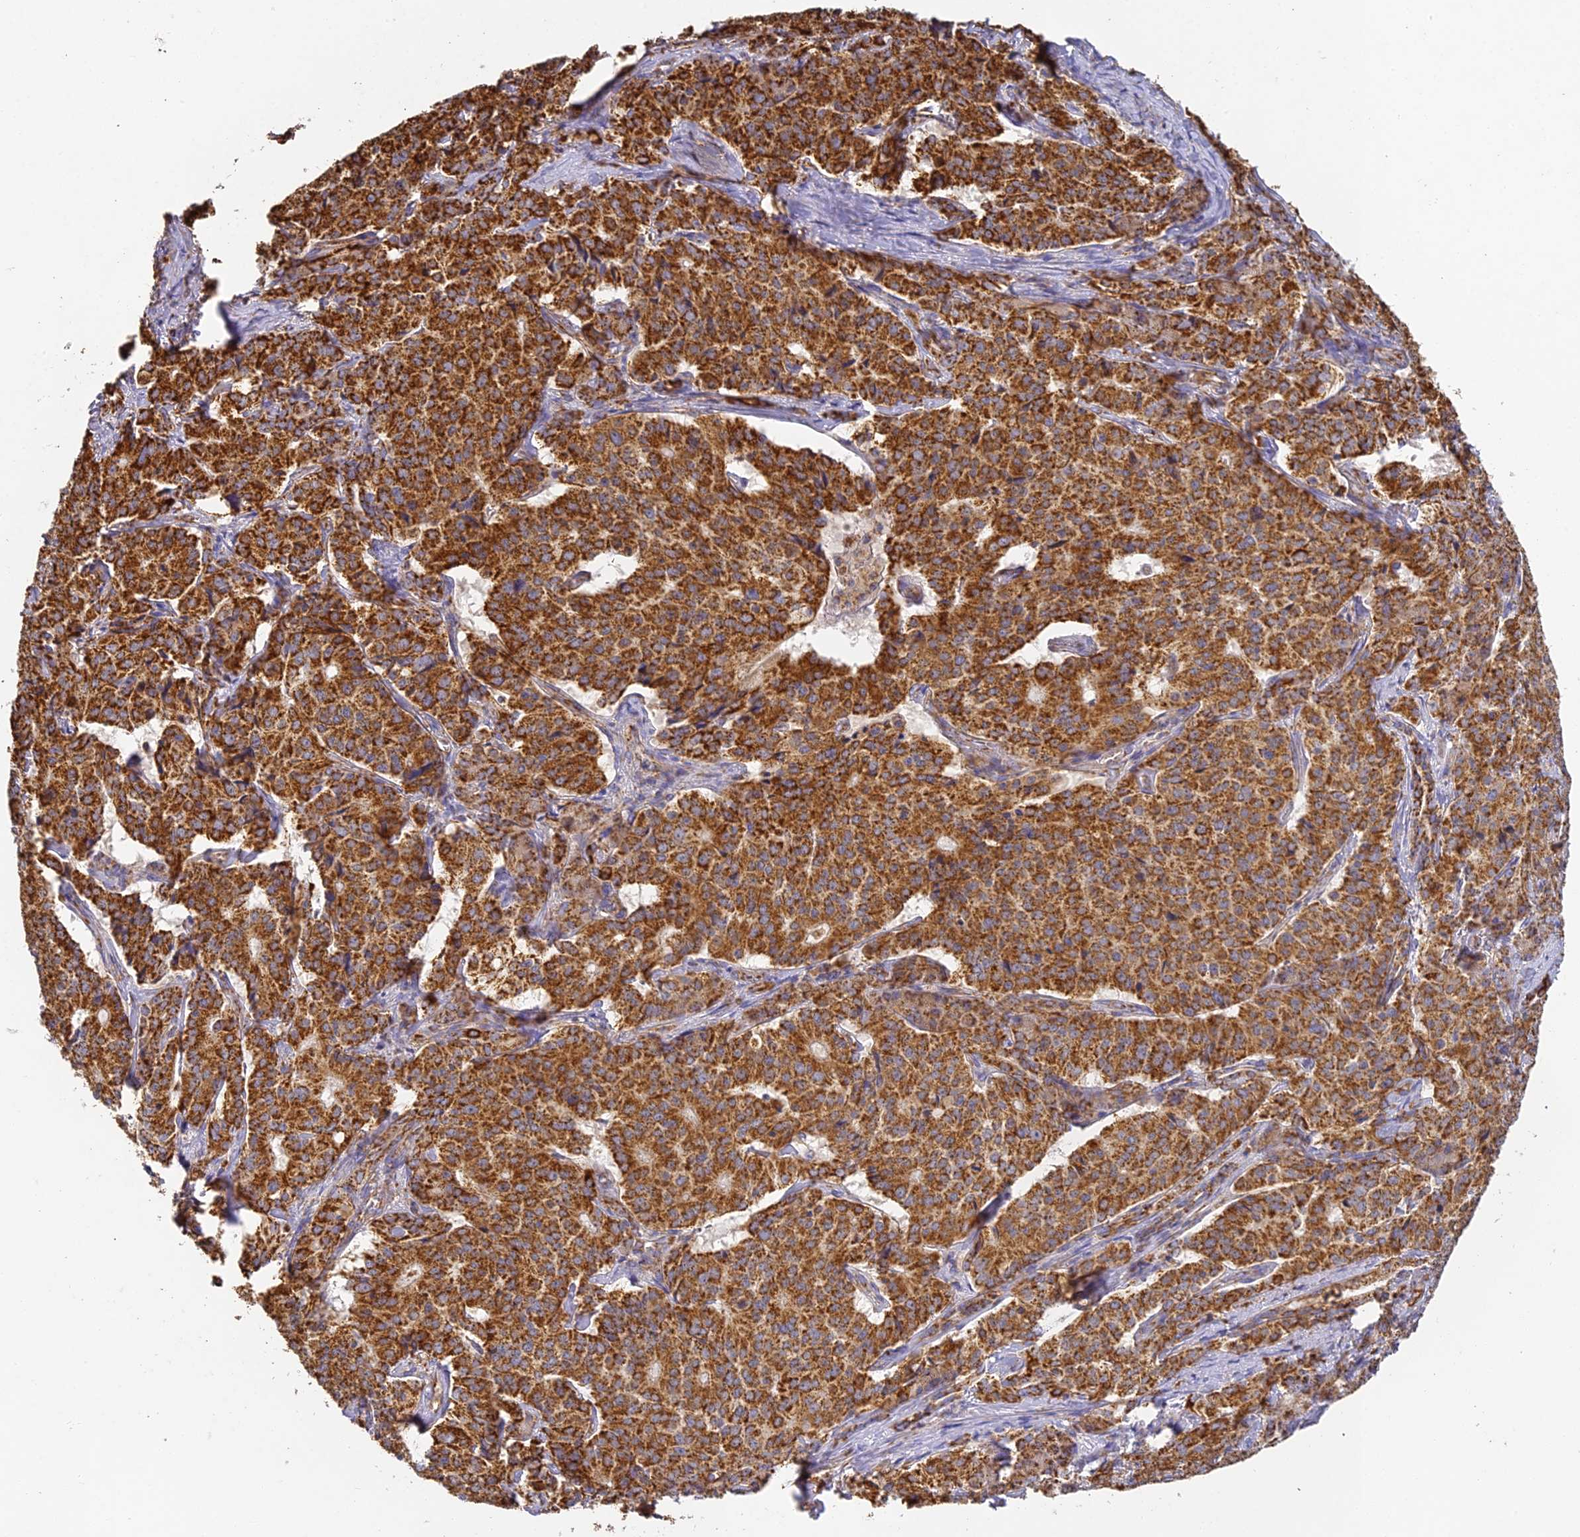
{"staining": {"intensity": "strong", "quantity": ">75%", "location": "cytoplasmic/membranous"}, "tissue": "pancreatic cancer", "cell_type": "Tumor cells", "image_type": "cancer", "snomed": [{"axis": "morphology", "description": "Adenocarcinoma, NOS"}, {"axis": "topography", "description": "Pancreas"}], "caption": "Adenocarcinoma (pancreatic) stained for a protein shows strong cytoplasmic/membranous positivity in tumor cells.", "gene": "DONSON", "patient": {"sex": "female", "age": 74}}